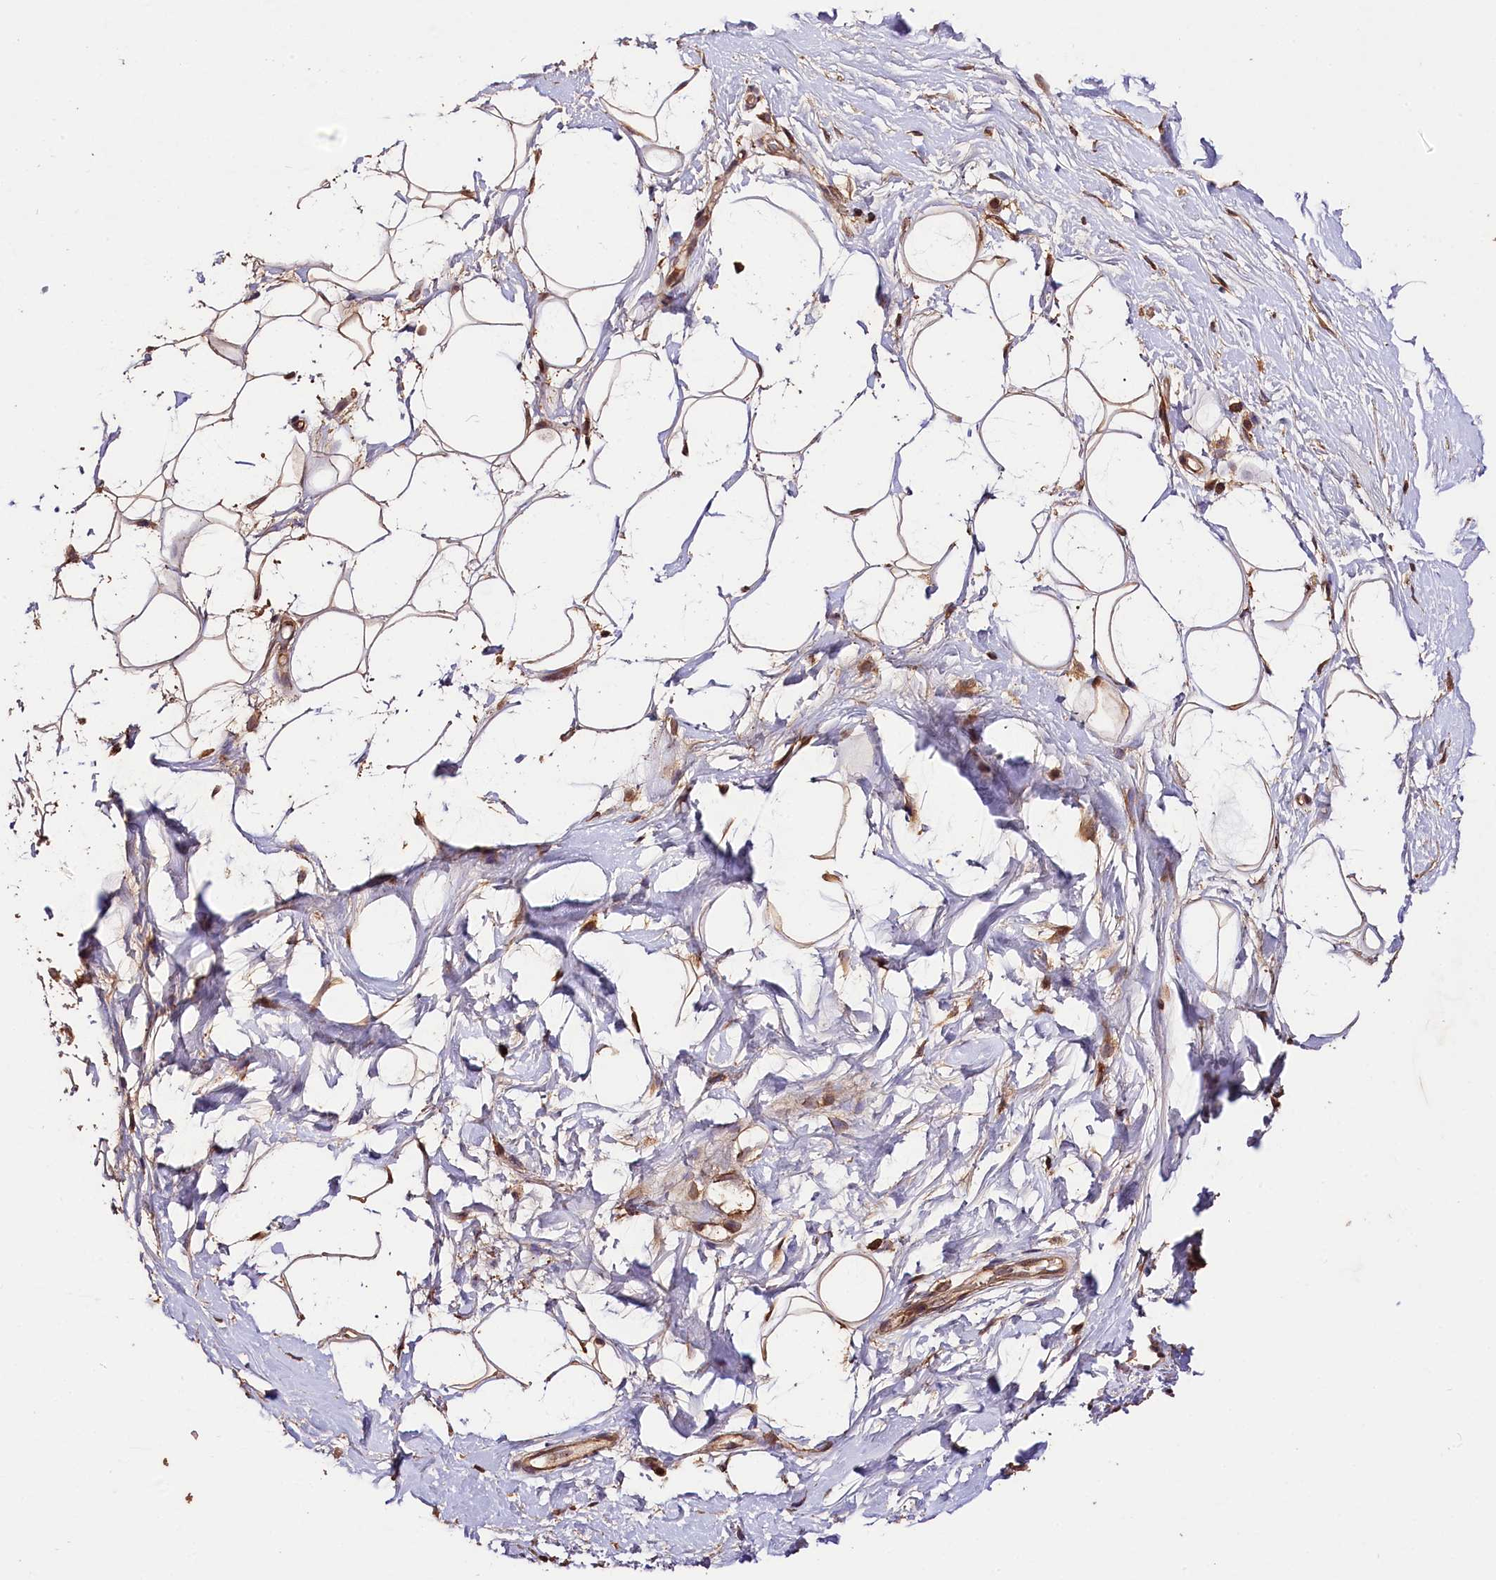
{"staining": {"intensity": "moderate", "quantity": ">75%", "location": "cytoplasmic/membranous"}, "tissue": "adipose tissue", "cell_type": "Adipocytes", "image_type": "normal", "snomed": [{"axis": "morphology", "description": "Normal tissue, NOS"}, {"axis": "topography", "description": "Breast"}], "caption": "Human adipose tissue stained for a protein (brown) demonstrates moderate cytoplasmic/membranous positive positivity in about >75% of adipocytes.", "gene": "KPTN", "patient": {"sex": "female", "age": 26}}